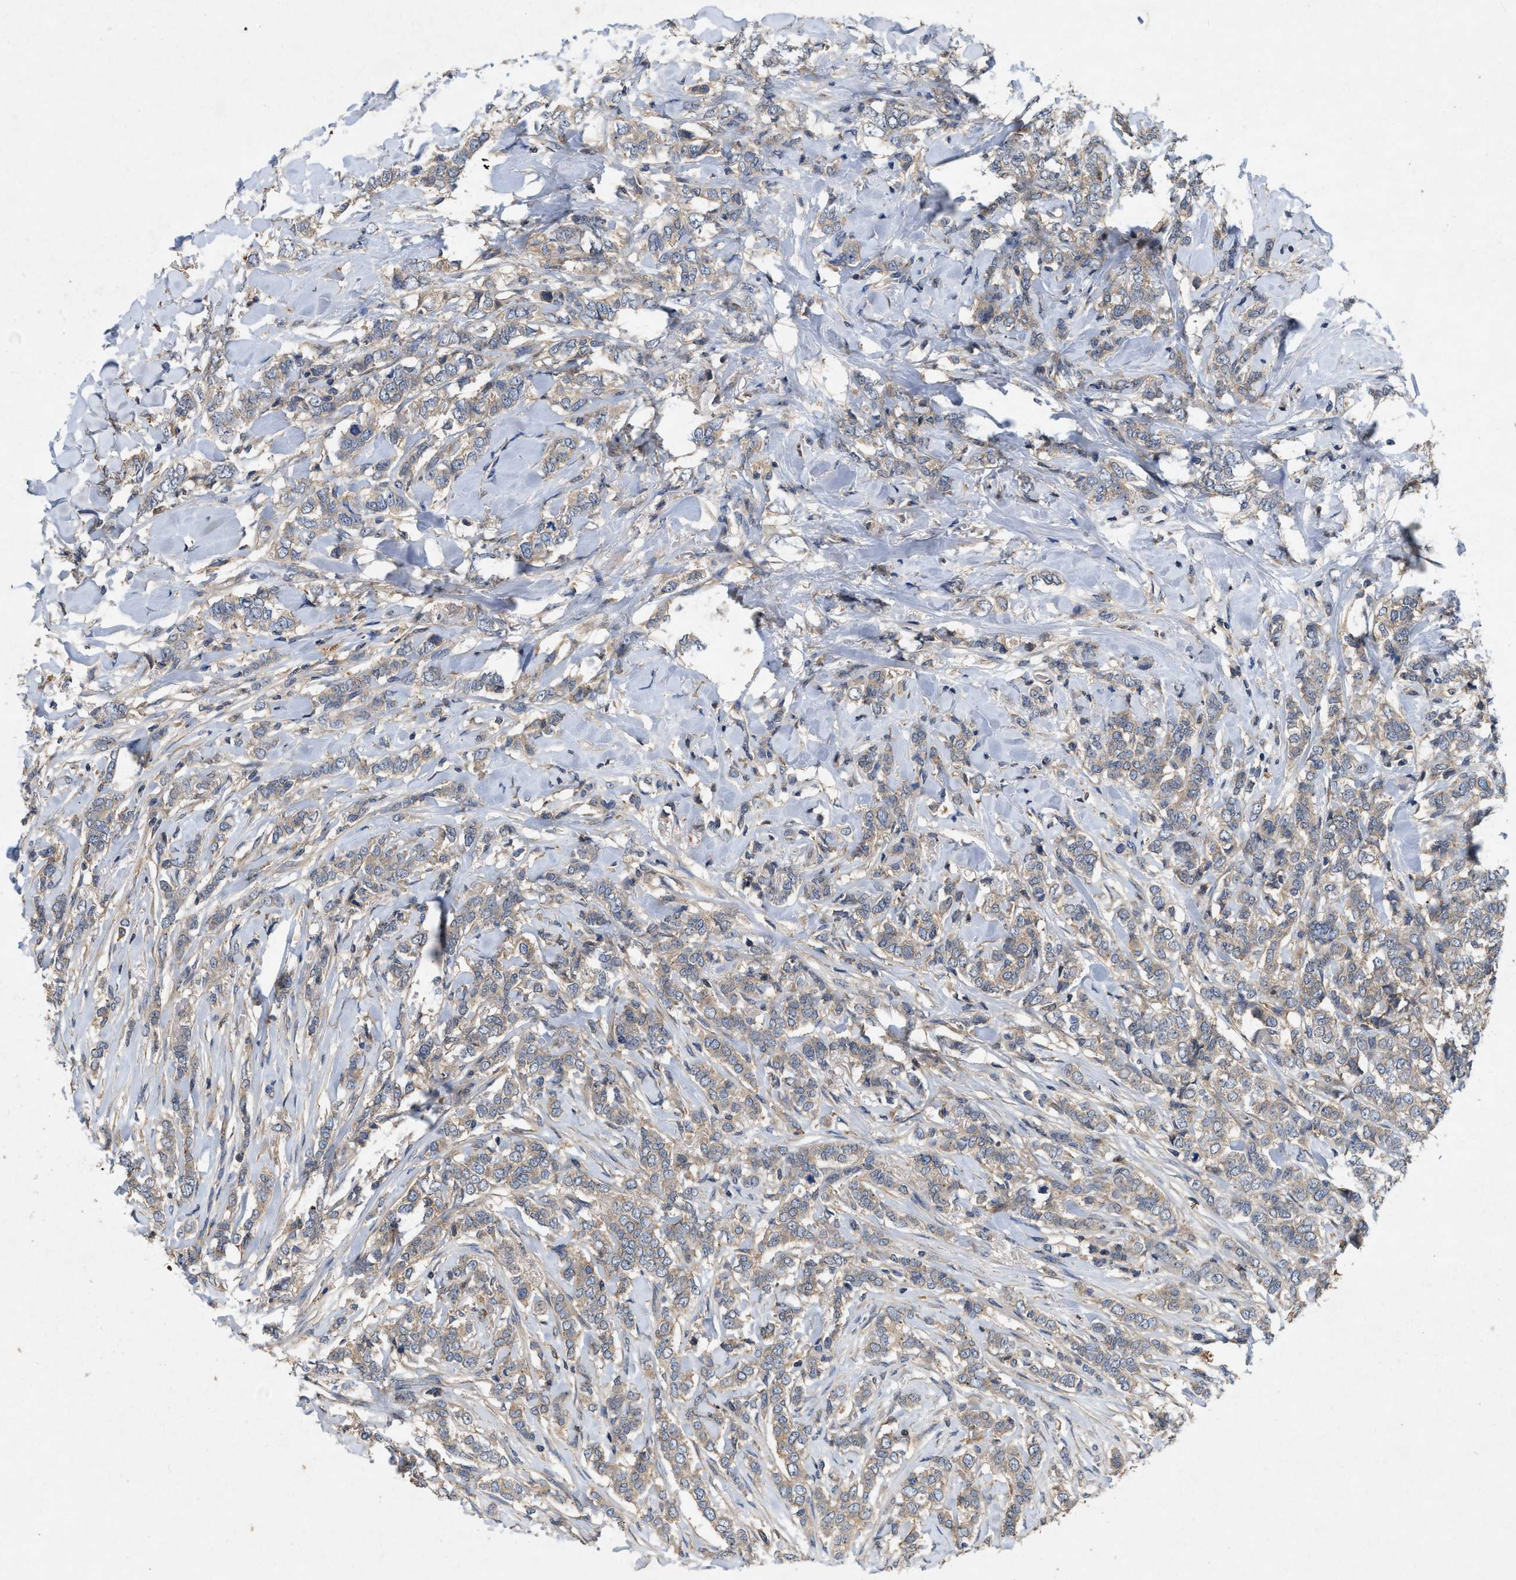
{"staining": {"intensity": "weak", "quantity": ">75%", "location": "cytoplasmic/membranous"}, "tissue": "breast cancer", "cell_type": "Tumor cells", "image_type": "cancer", "snomed": [{"axis": "morphology", "description": "Lobular carcinoma"}, {"axis": "topography", "description": "Skin"}, {"axis": "topography", "description": "Breast"}], "caption": "High-power microscopy captured an immunohistochemistry (IHC) micrograph of lobular carcinoma (breast), revealing weak cytoplasmic/membranous staining in about >75% of tumor cells.", "gene": "LPAR2", "patient": {"sex": "female", "age": 46}}